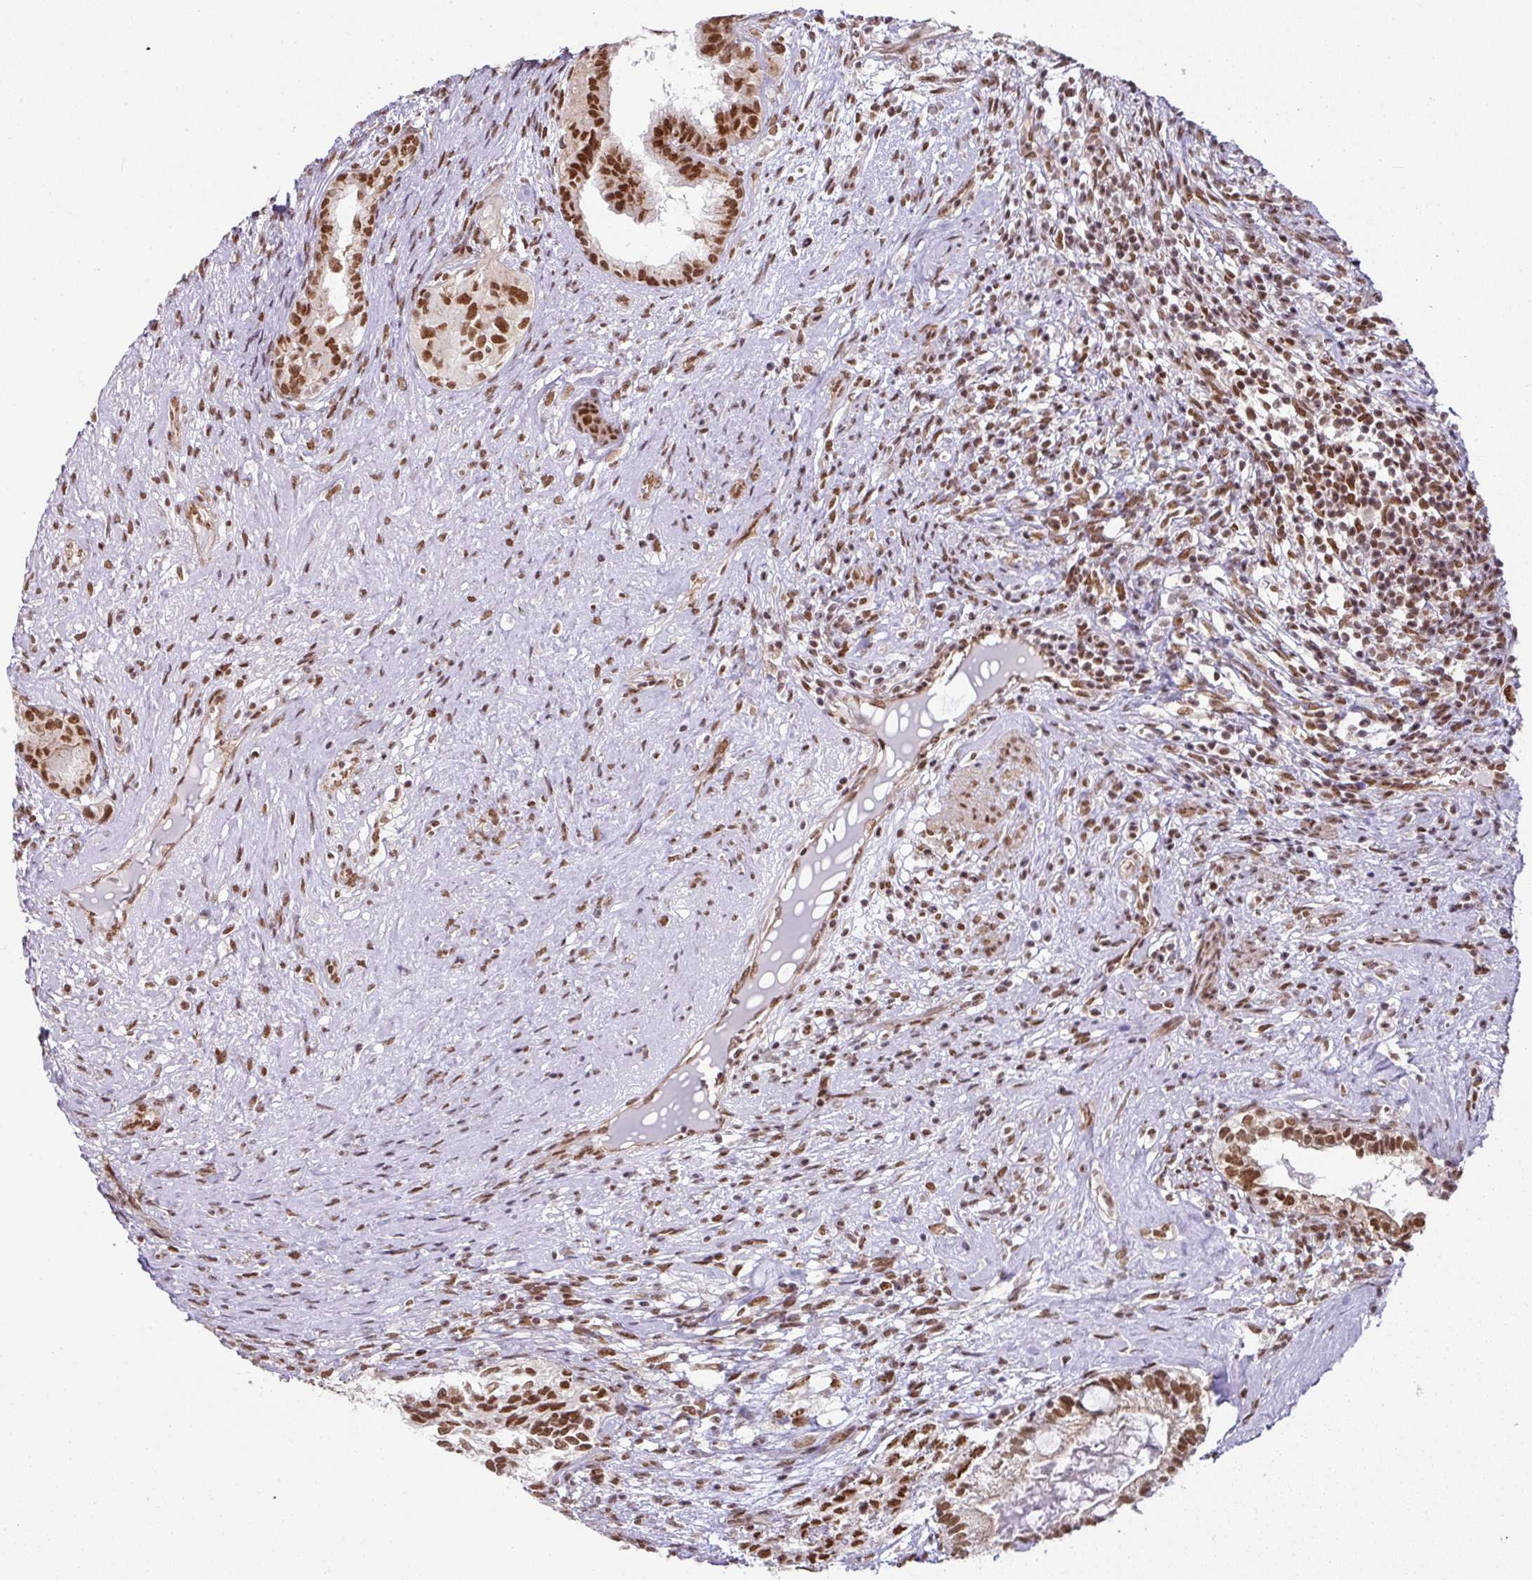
{"staining": {"intensity": "strong", "quantity": ">75%", "location": "nuclear"}, "tissue": "testis cancer", "cell_type": "Tumor cells", "image_type": "cancer", "snomed": [{"axis": "morphology", "description": "Seminoma, NOS"}, {"axis": "morphology", "description": "Carcinoma, Embryonal, NOS"}, {"axis": "topography", "description": "Testis"}], "caption": "Brown immunohistochemical staining in human testis cancer (embryonal carcinoma) shows strong nuclear expression in about >75% of tumor cells.", "gene": "NCOA5", "patient": {"sex": "male", "age": 41}}